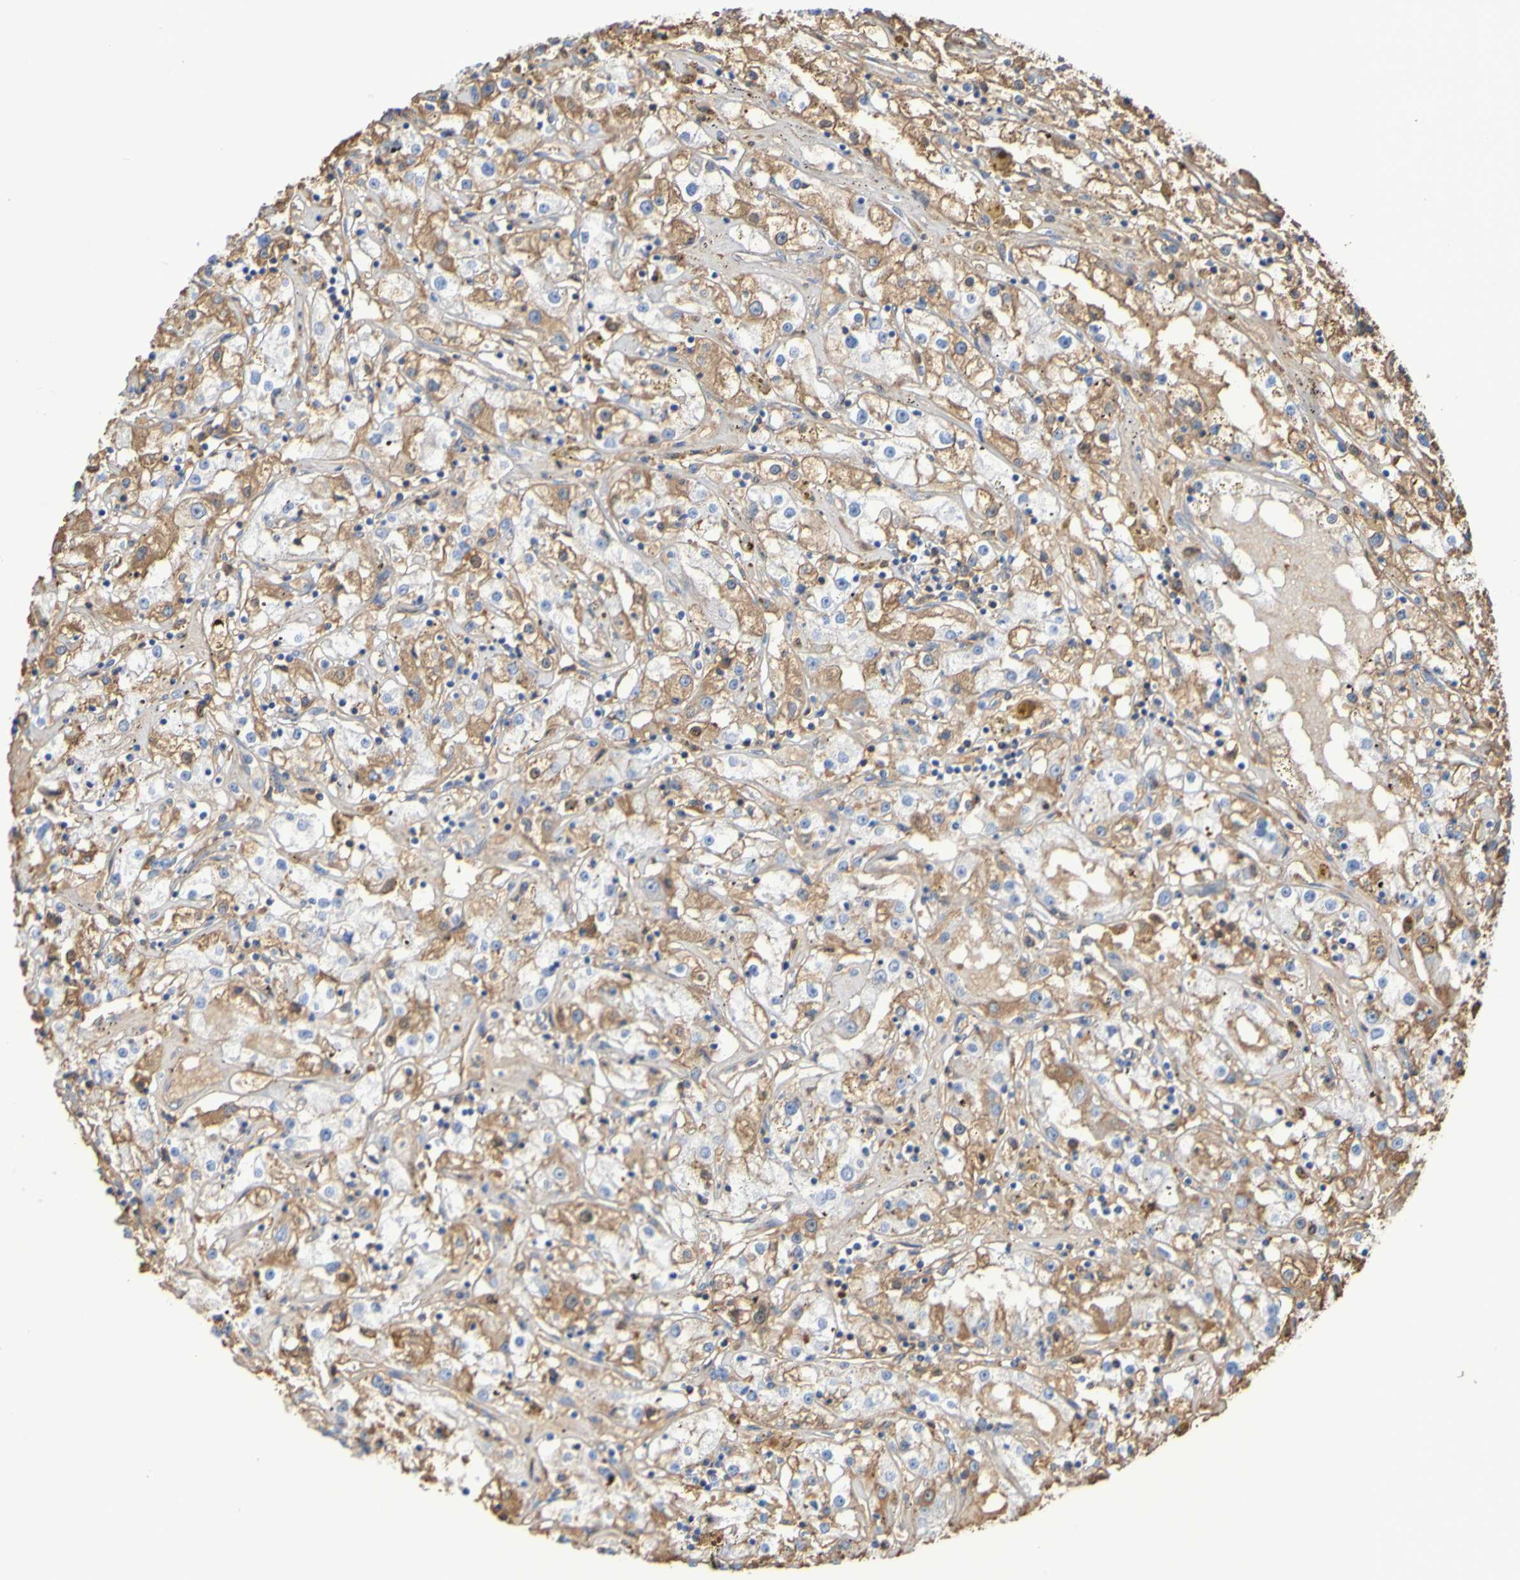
{"staining": {"intensity": "moderate", "quantity": "25%-75%", "location": "cytoplasmic/membranous"}, "tissue": "renal cancer", "cell_type": "Tumor cells", "image_type": "cancer", "snomed": [{"axis": "morphology", "description": "Adenocarcinoma, NOS"}, {"axis": "topography", "description": "Kidney"}], "caption": "Moderate cytoplasmic/membranous protein staining is present in about 25%-75% of tumor cells in adenocarcinoma (renal).", "gene": "GAB3", "patient": {"sex": "male", "age": 56}}